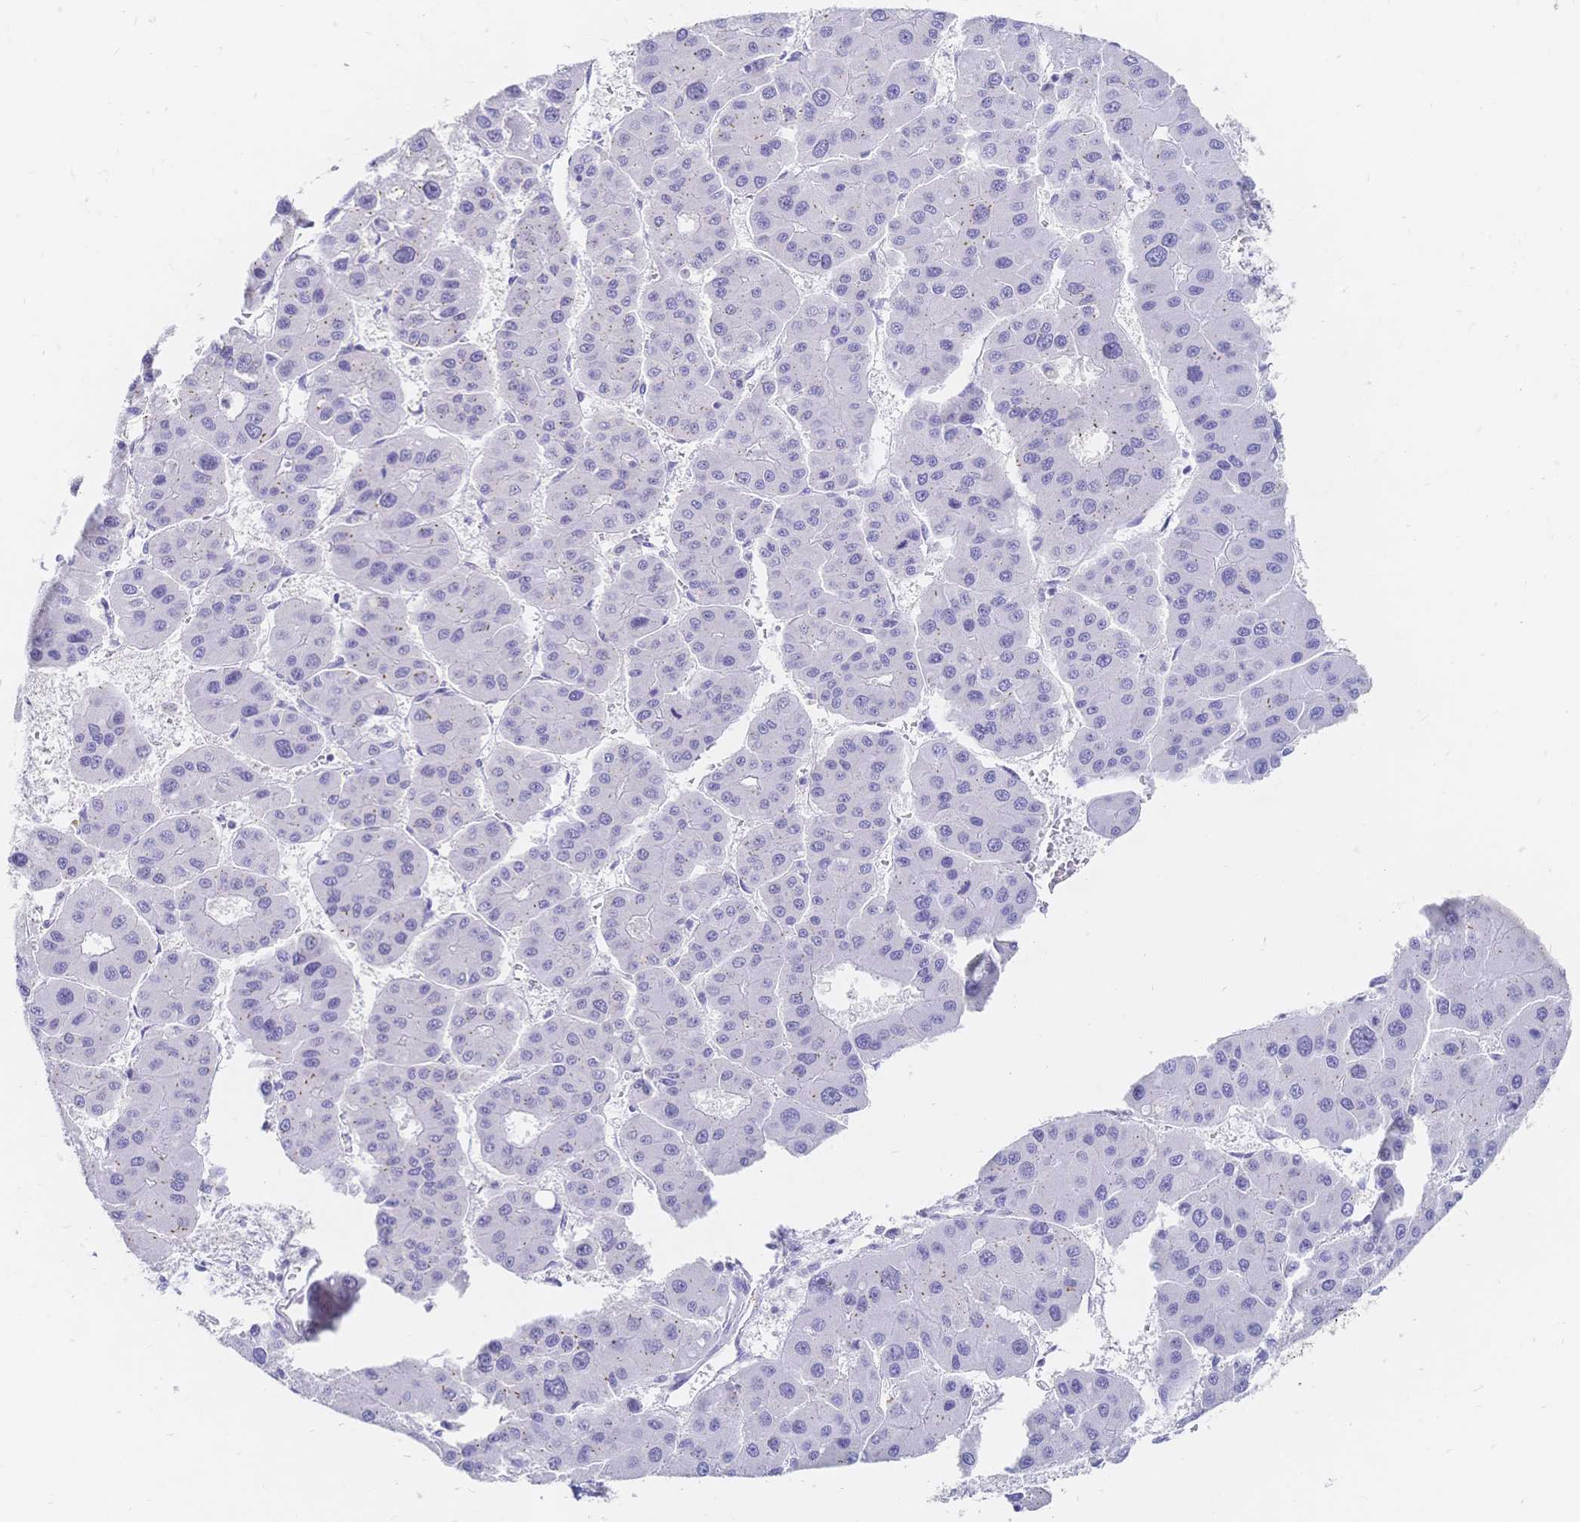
{"staining": {"intensity": "negative", "quantity": "none", "location": "none"}, "tissue": "liver cancer", "cell_type": "Tumor cells", "image_type": "cancer", "snomed": [{"axis": "morphology", "description": "Carcinoma, Hepatocellular, NOS"}, {"axis": "topography", "description": "Liver"}], "caption": "An immunohistochemistry (IHC) histopathology image of liver cancer is shown. There is no staining in tumor cells of liver cancer. (Stains: DAB (3,3'-diaminobenzidine) immunohistochemistry with hematoxylin counter stain, Microscopy: brightfield microscopy at high magnification).", "gene": "PSORS1C2", "patient": {"sex": "male", "age": 73}}